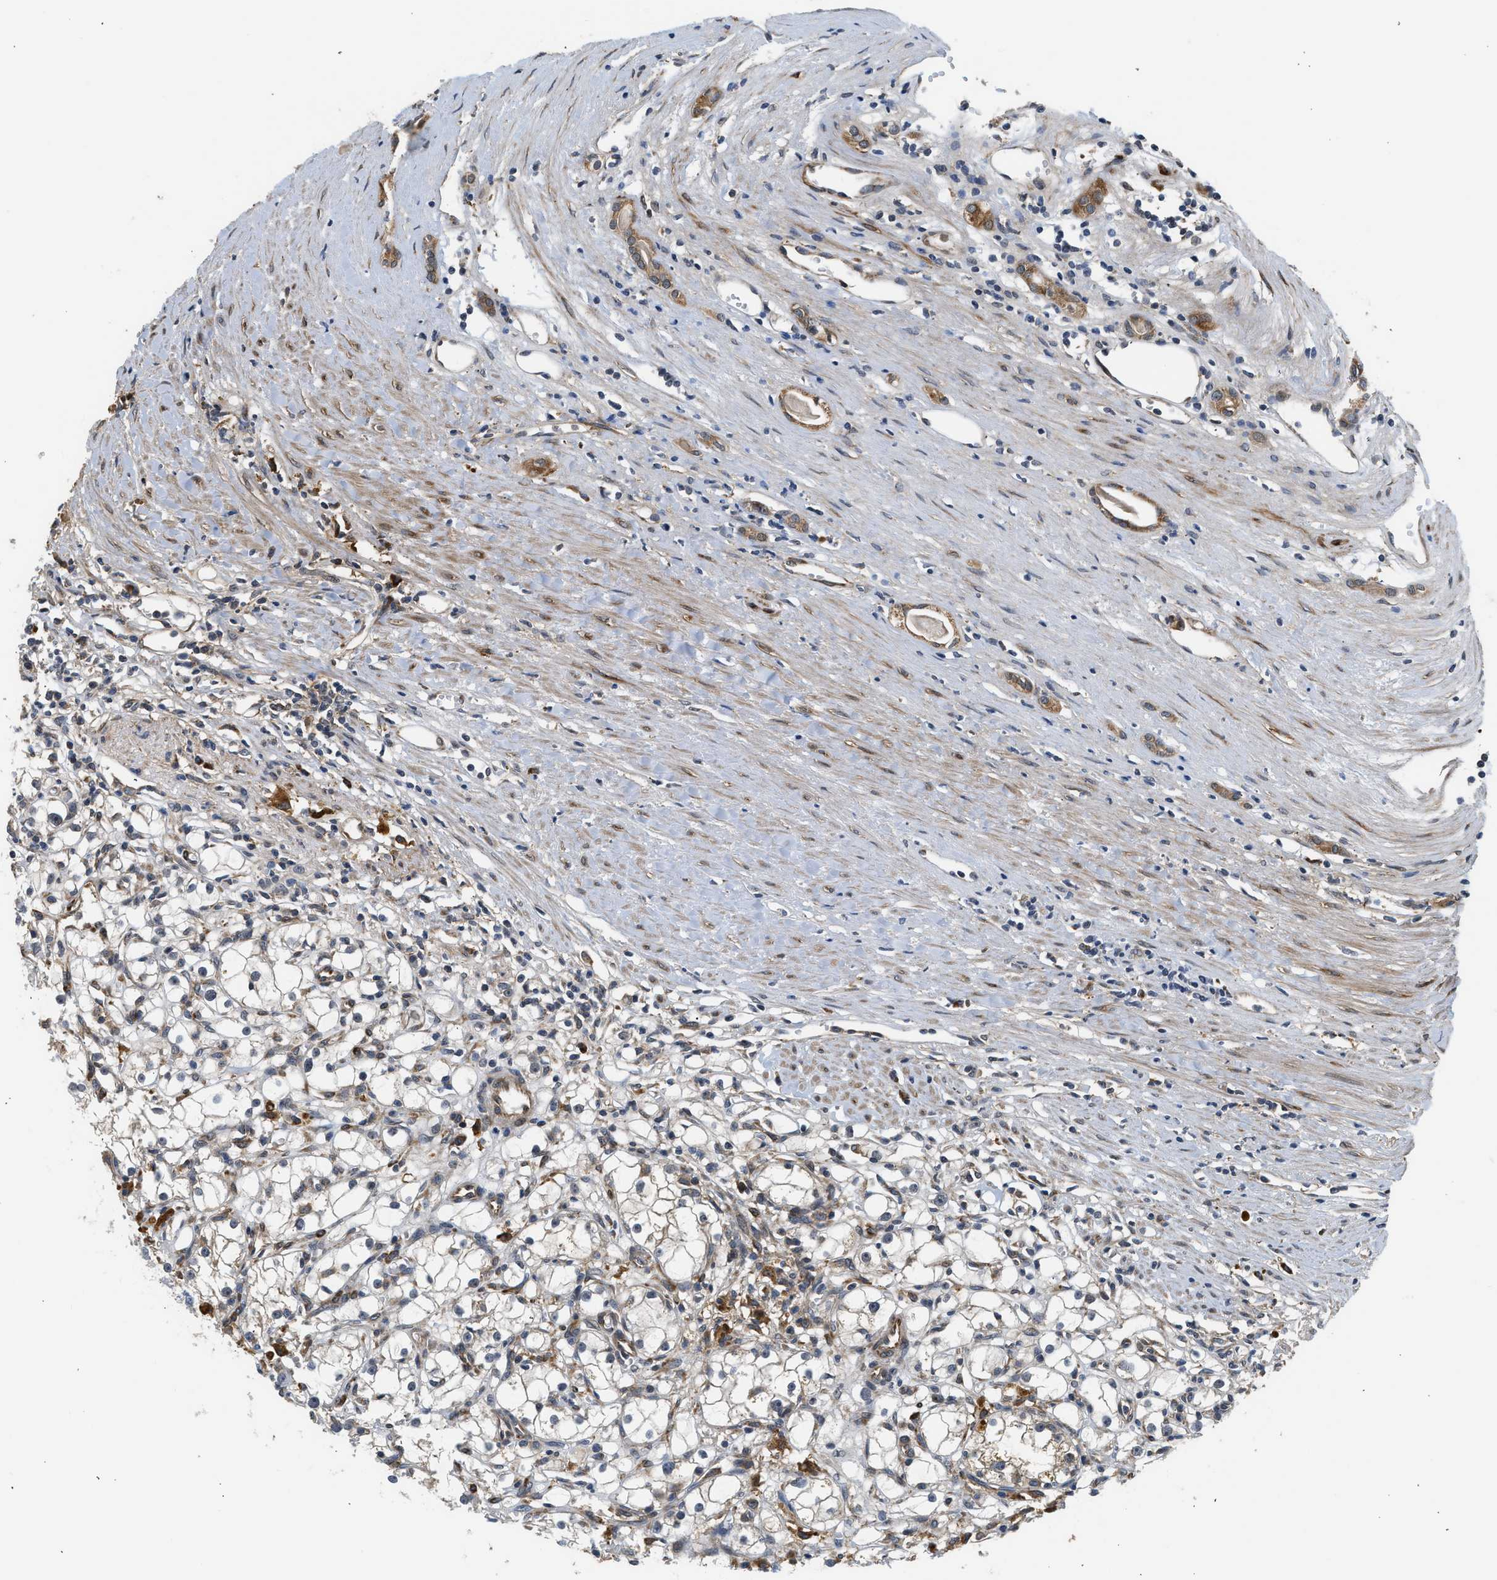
{"staining": {"intensity": "weak", "quantity": ">75%", "location": "cytoplasmic/membranous"}, "tissue": "renal cancer", "cell_type": "Tumor cells", "image_type": "cancer", "snomed": [{"axis": "morphology", "description": "Adenocarcinoma, NOS"}, {"axis": "topography", "description": "Kidney"}], "caption": "Weak cytoplasmic/membranous expression is appreciated in about >75% of tumor cells in renal adenocarcinoma.", "gene": "POLG2", "patient": {"sex": "male", "age": 56}}